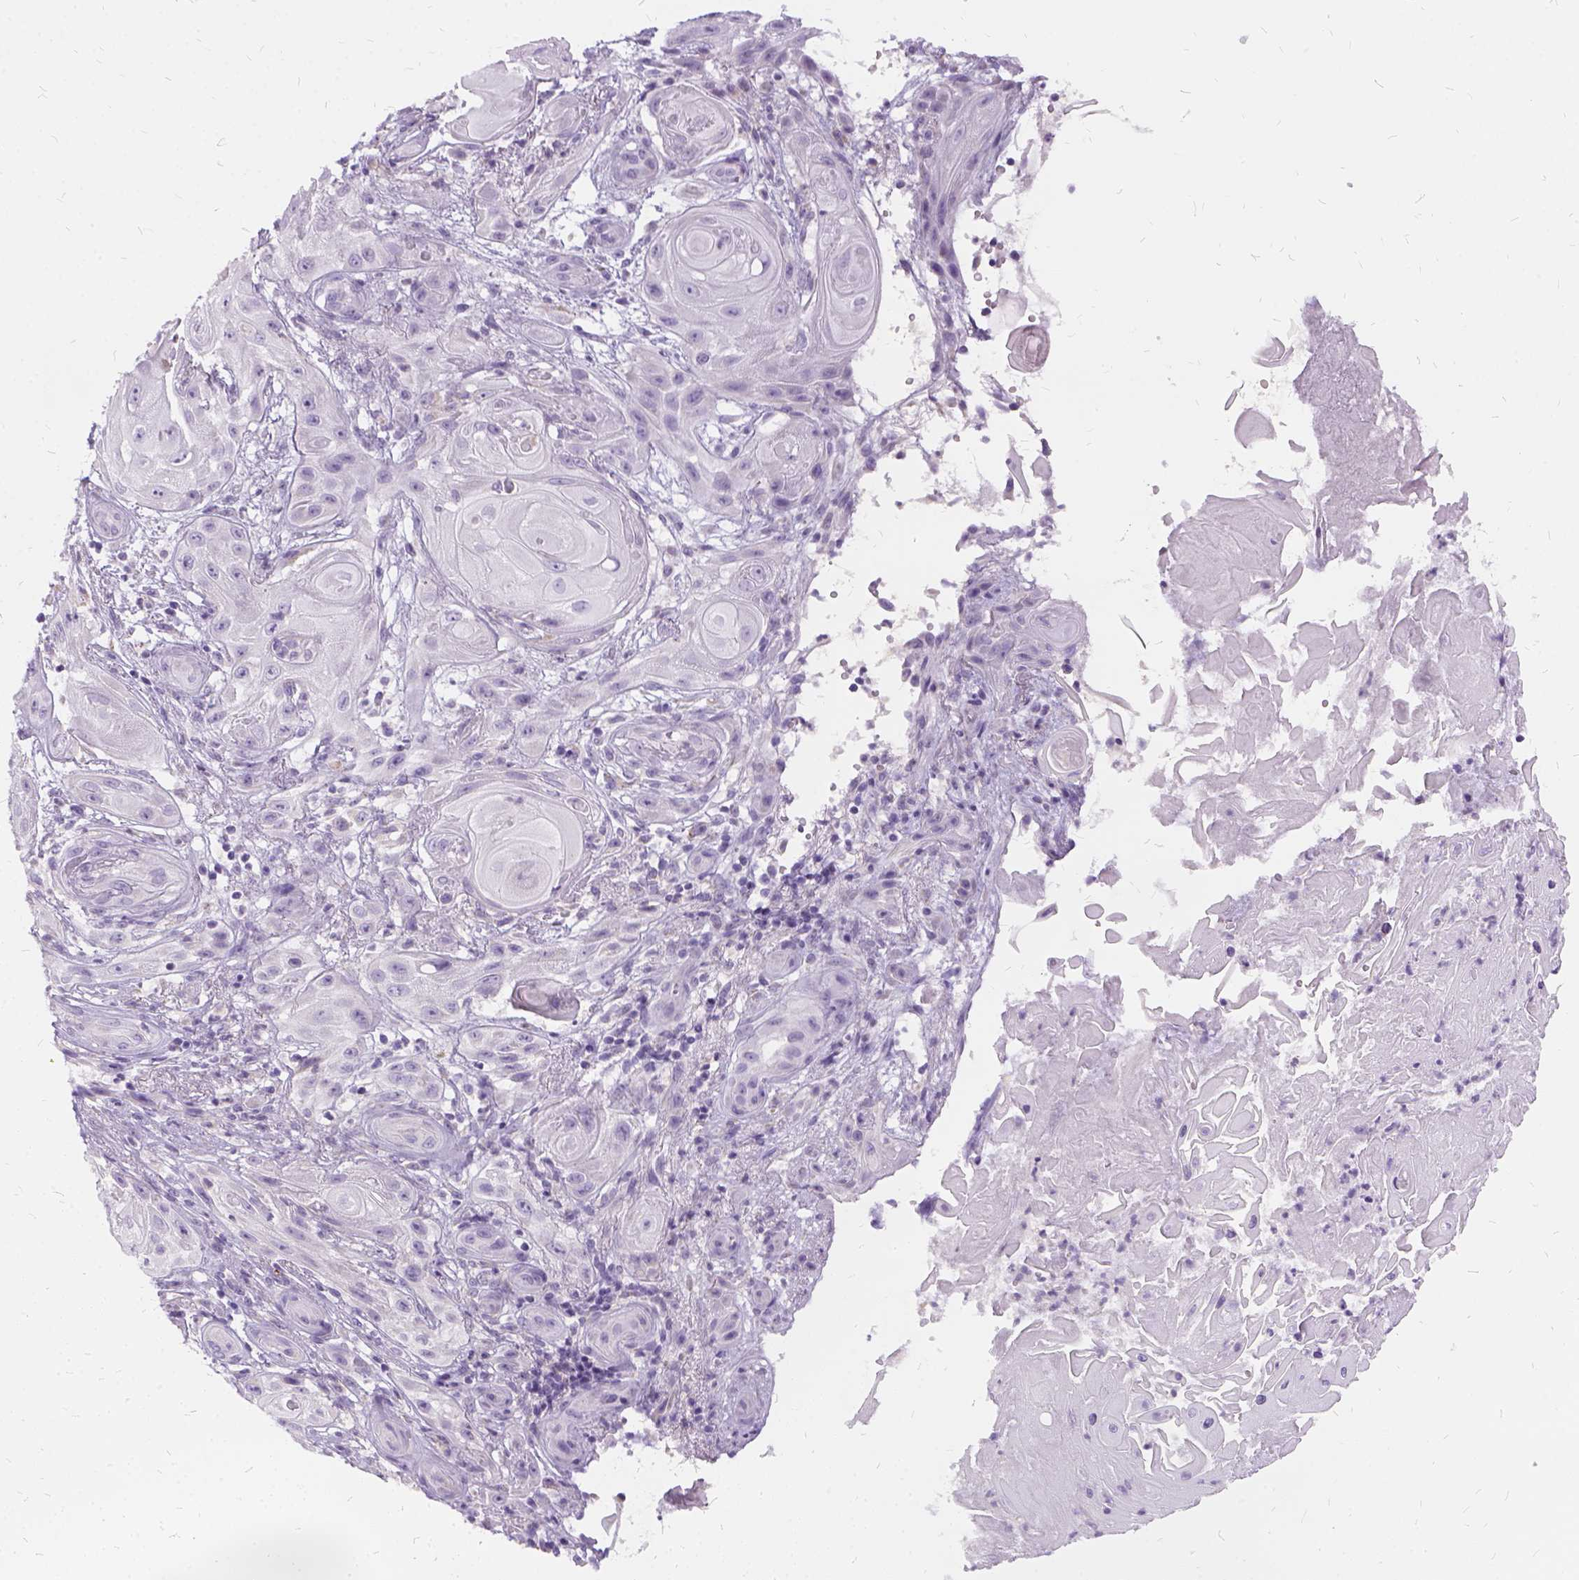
{"staining": {"intensity": "negative", "quantity": "none", "location": "none"}, "tissue": "skin cancer", "cell_type": "Tumor cells", "image_type": "cancer", "snomed": [{"axis": "morphology", "description": "Squamous cell carcinoma, NOS"}, {"axis": "topography", "description": "Skin"}], "caption": "Protein analysis of squamous cell carcinoma (skin) reveals no significant positivity in tumor cells. (Stains: DAB immunohistochemistry (IHC) with hematoxylin counter stain, Microscopy: brightfield microscopy at high magnification).", "gene": "FDX1", "patient": {"sex": "male", "age": 62}}